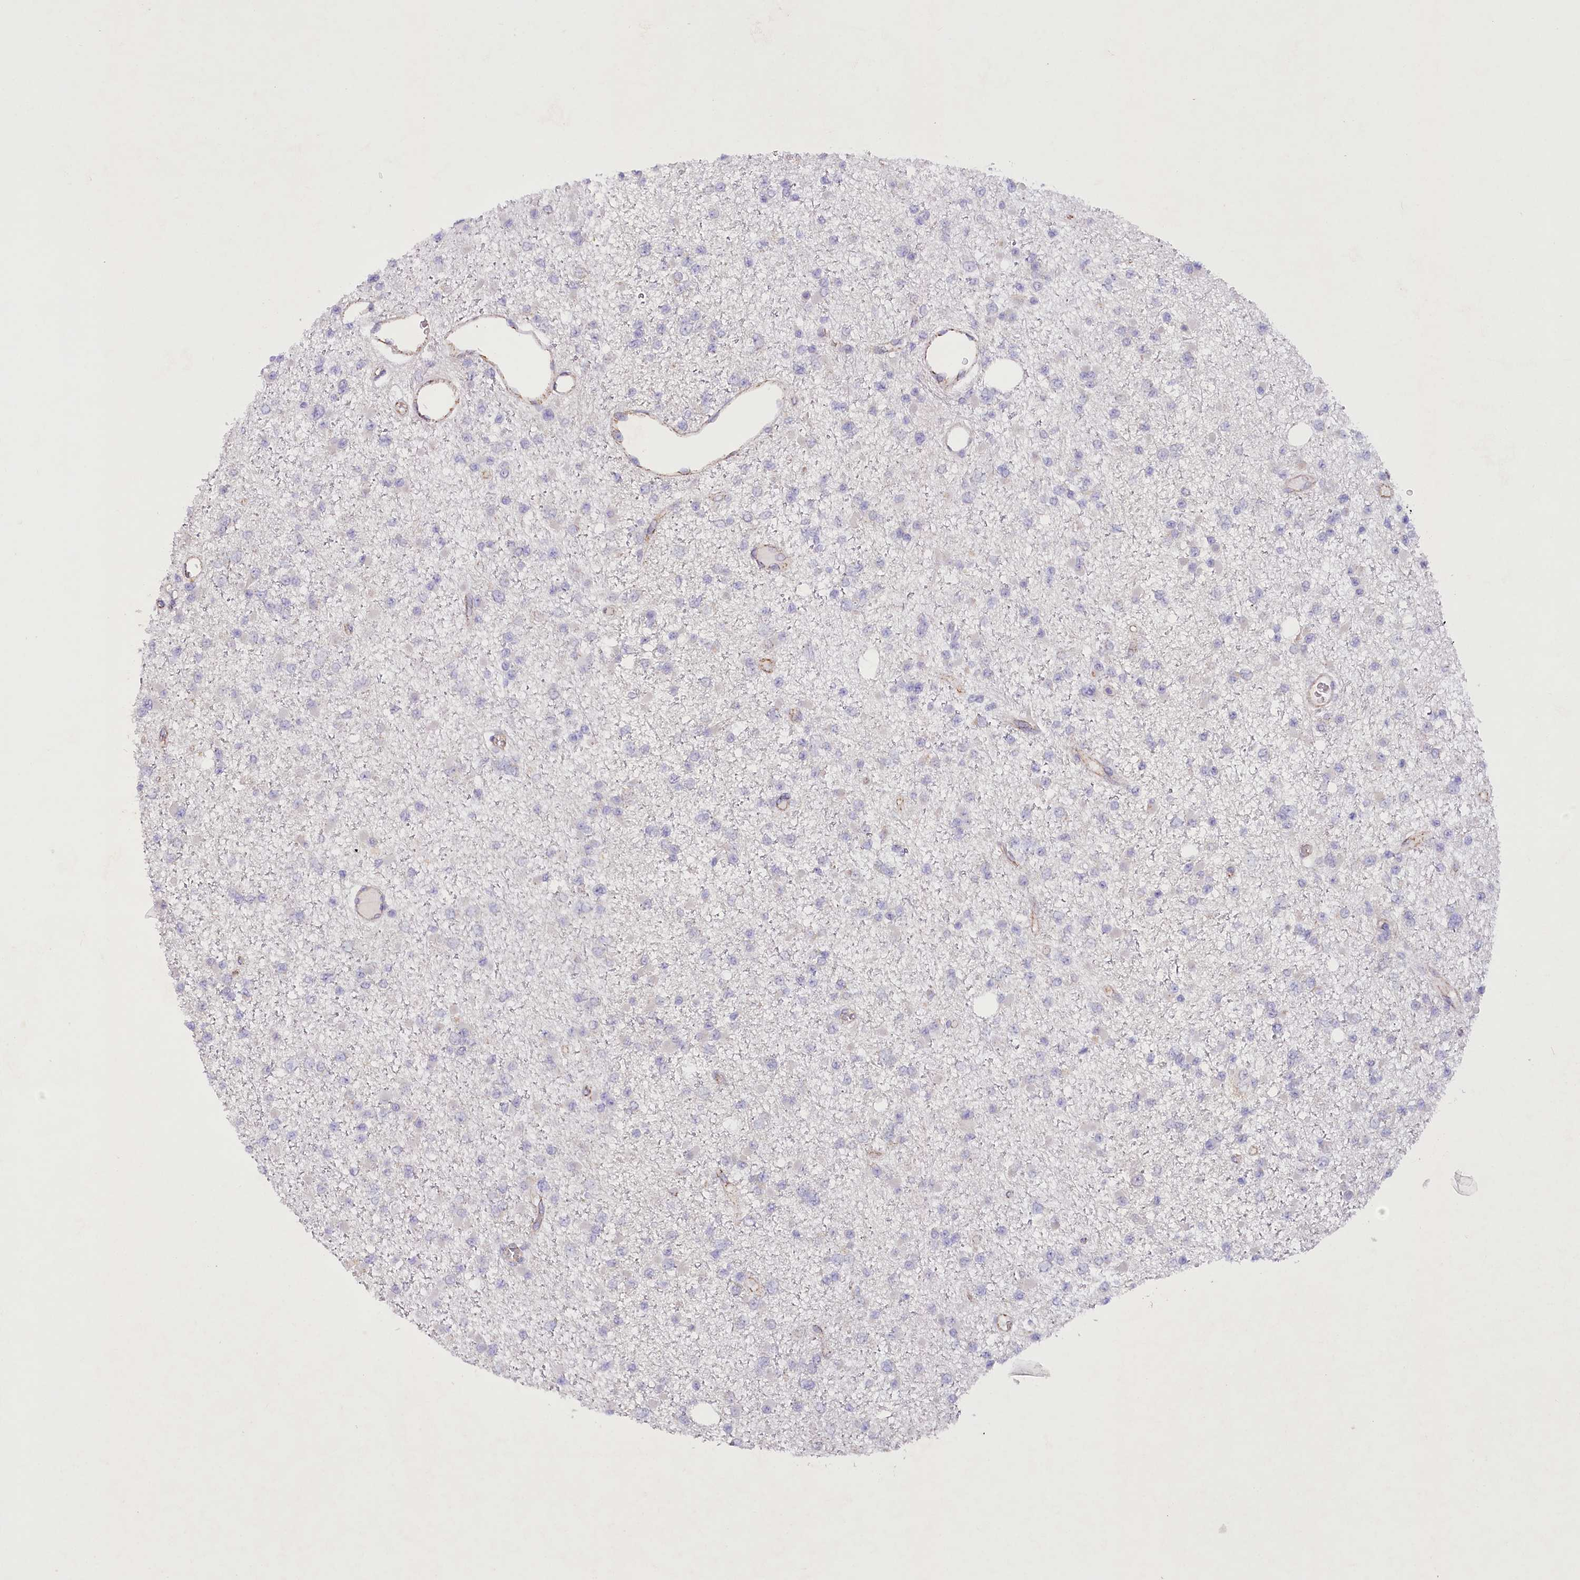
{"staining": {"intensity": "negative", "quantity": "none", "location": "none"}, "tissue": "glioma", "cell_type": "Tumor cells", "image_type": "cancer", "snomed": [{"axis": "morphology", "description": "Glioma, malignant, Low grade"}, {"axis": "topography", "description": "Brain"}], "caption": "The micrograph reveals no significant positivity in tumor cells of glioma.", "gene": "DCUN1D1", "patient": {"sex": "female", "age": 22}}